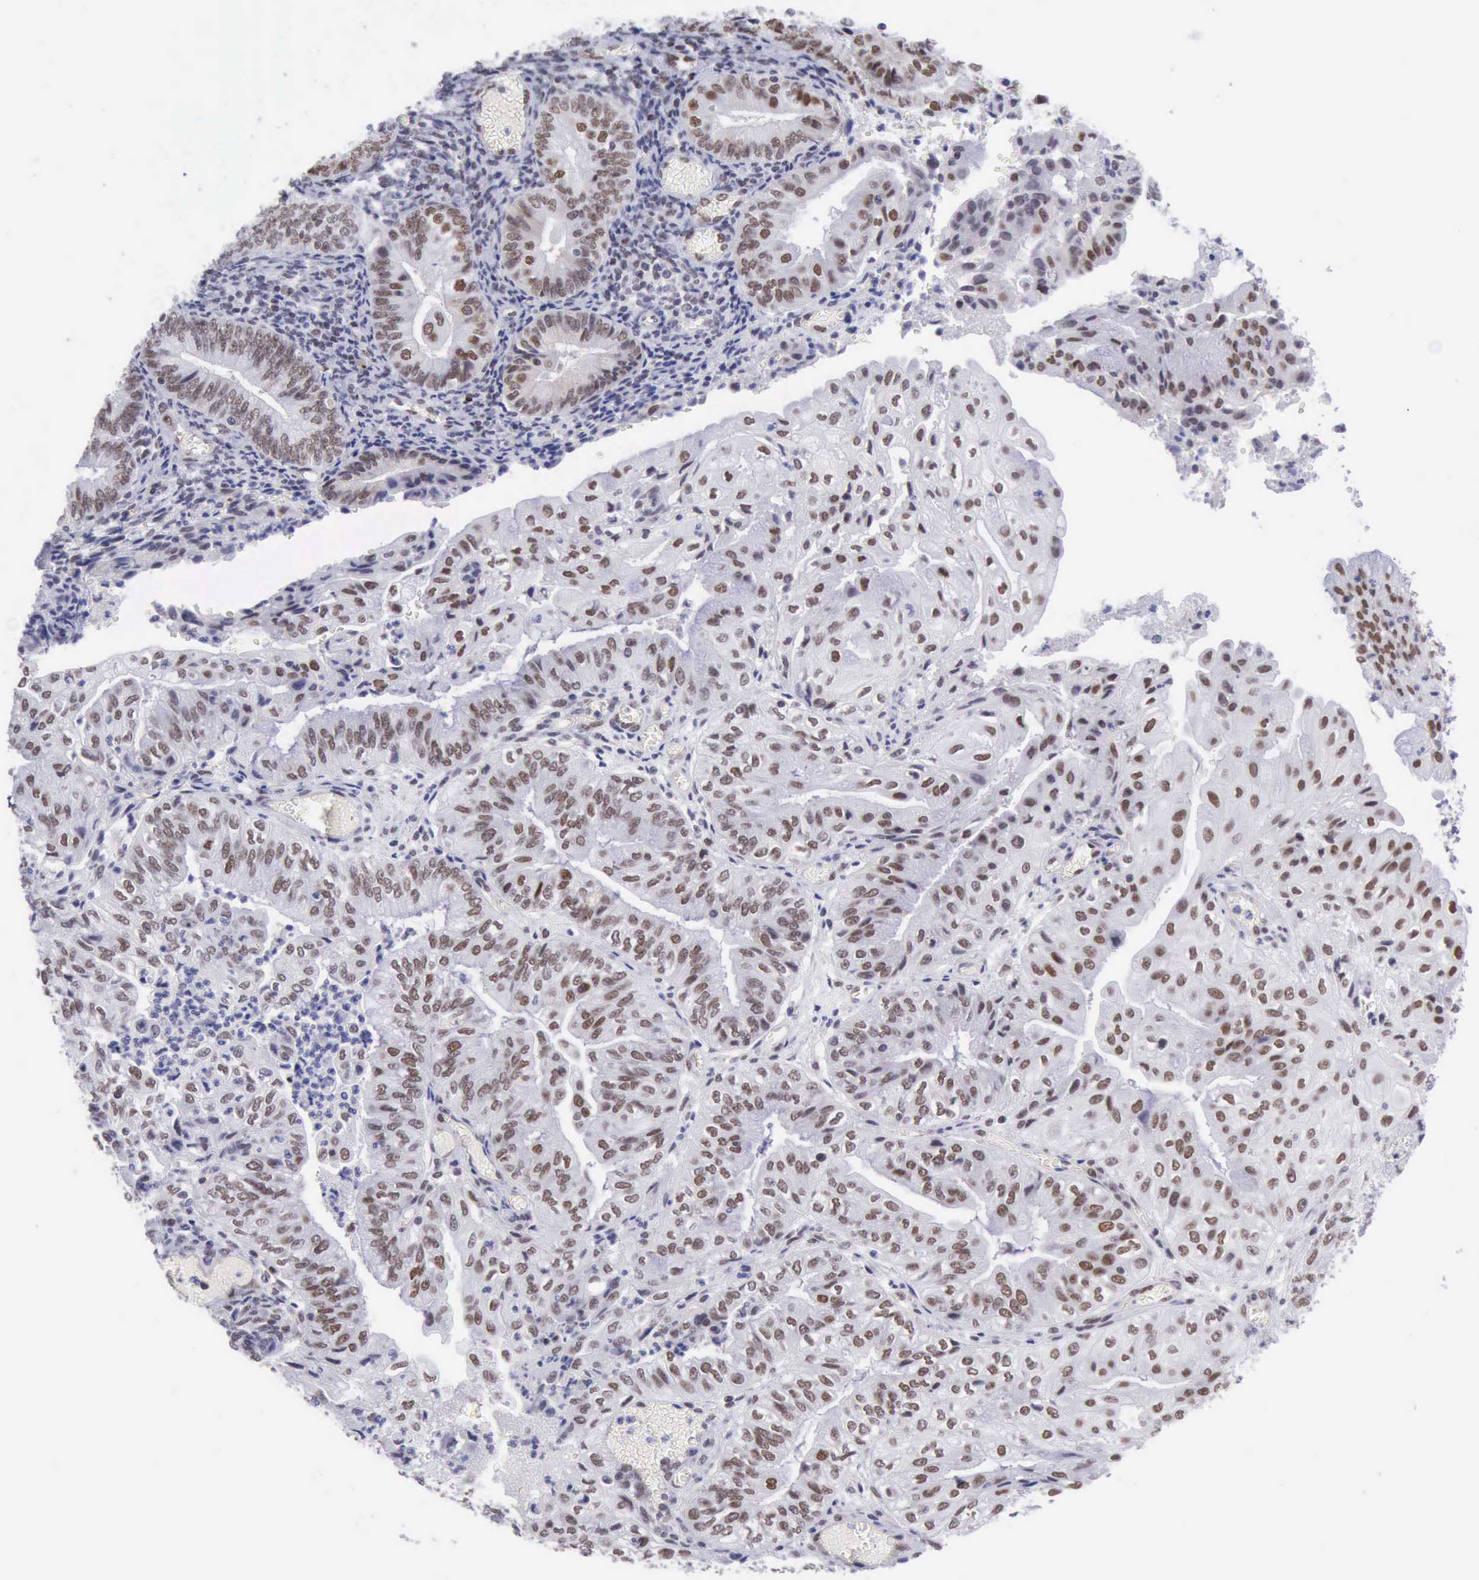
{"staining": {"intensity": "weak", "quantity": ">75%", "location": "nuclear"}, "tissue": "endometrial cancer", "cell_type": "Tumor cells", "image_type": "cancer", "snomed": [{"axis": "morphology", "description": "Adenocarcinoma, NOS"}, {"axis": "topography", "description": "Endometrium"}], "caption": "High-magnification brightfield microscopy of endometrial cancer stained with DAB (brown) and counterstained with hematoxylin (blue). tumor cells exhibit weak nuclear positivity is present in about>75% of cells. (brown staining indicates protein expression, while blue staining denotes nuclei).", "gene": "ERCC4", "patient": {"sex": "female", "age": 55}}